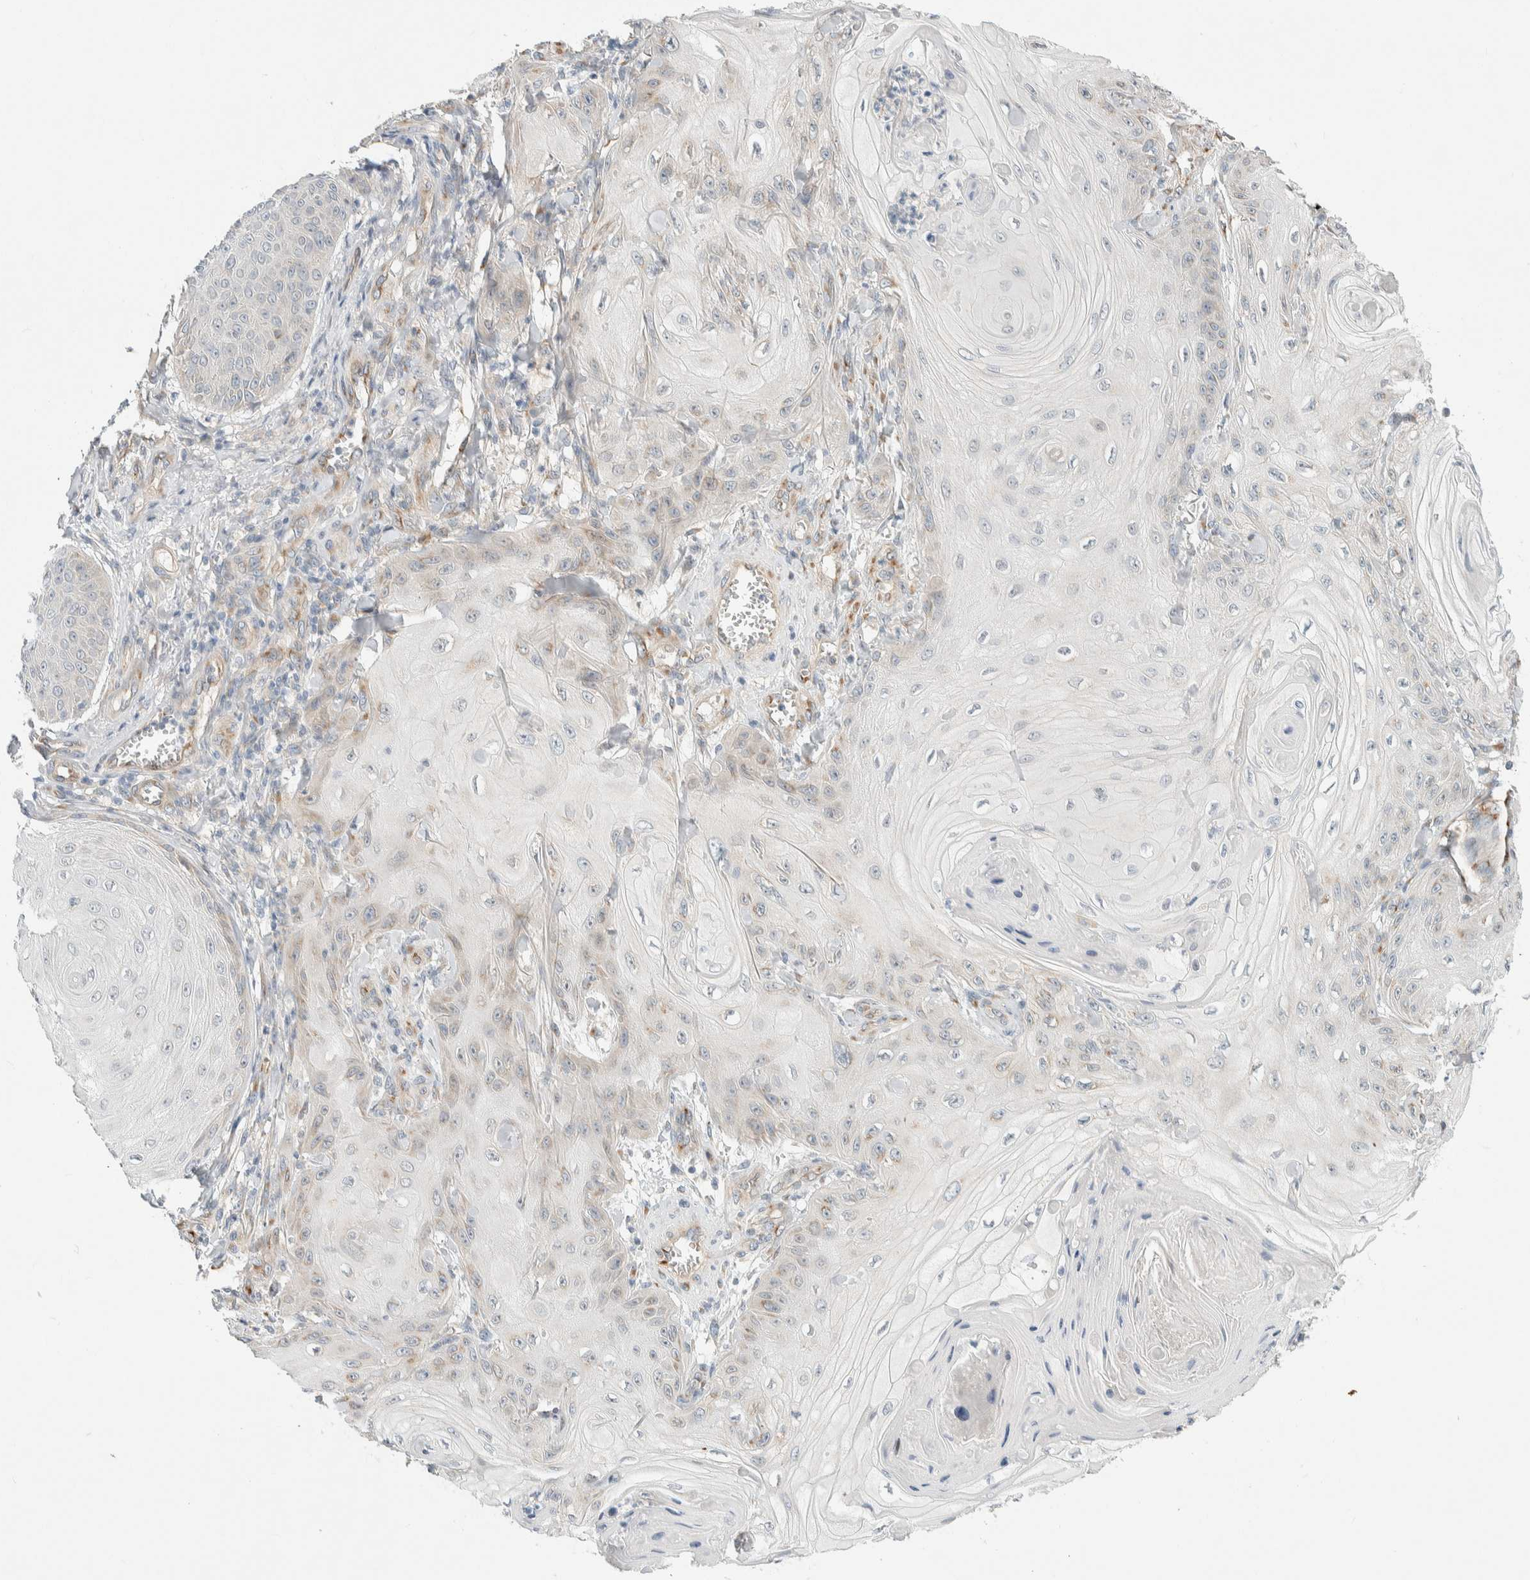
{"staining": {"intensity": "weak", "quantity": "<25%", "location": "cytoplasmic/membranous"}, "tissue": "skin cancer", "cell_type": "Tumor cells", "image_type": "cancer", "snomed": [{"axis": "morphology", "description": "Squamous cell carcinoma, NOS"}, {"axis": "topography", "description": "Skin"}], "caption": "Human squamous cell carcinoma (skin) stained for a protein using IHC reveals no staining in tumor cells.", "gene": "TMEM184B", "patient": {"sex": "male", "age": 74}}